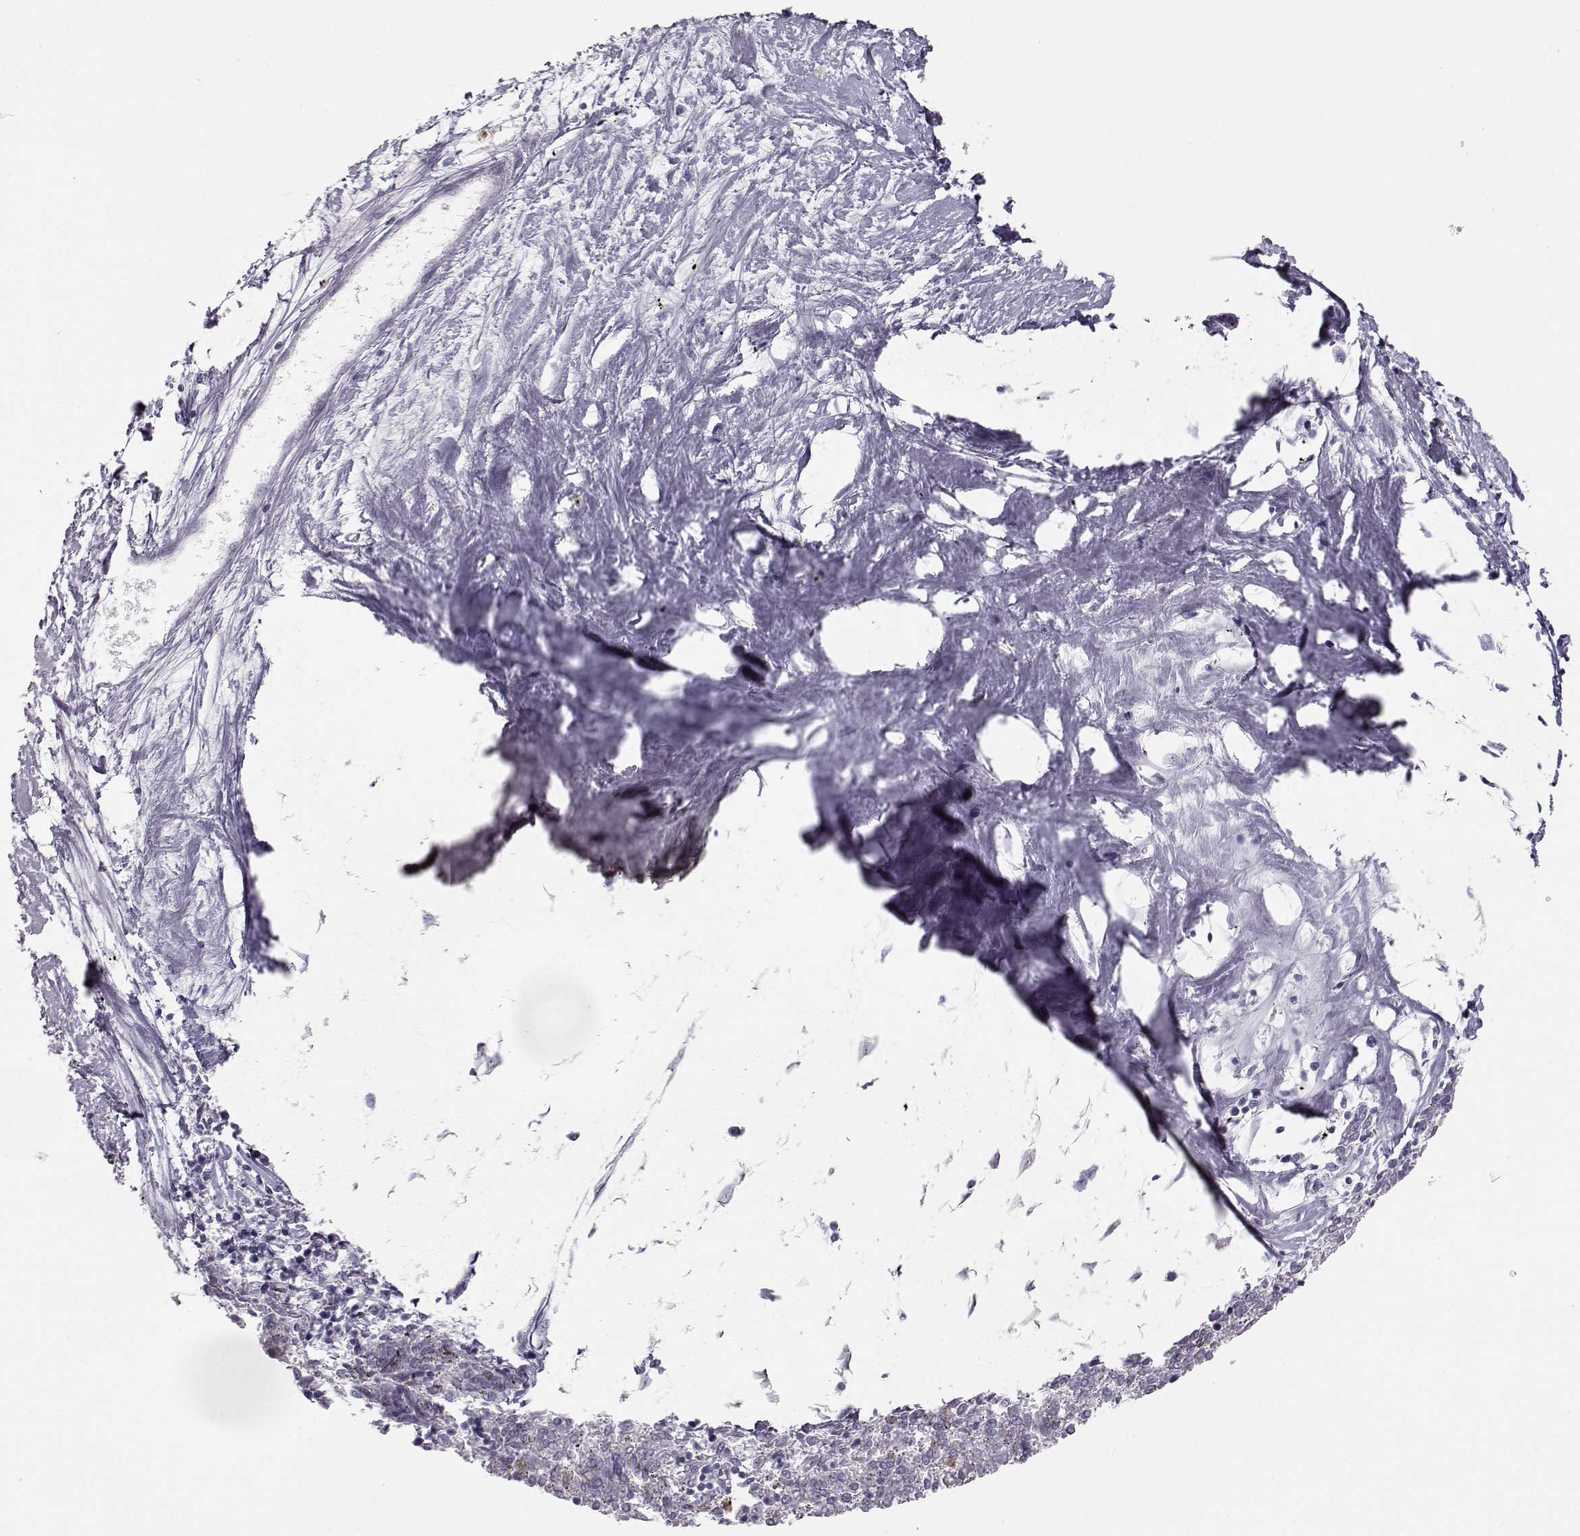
{"staining": {"intensity": "negative", "quantity": "none", "location": "none"}, "tissue": "melanoma", "cell_type": "Tumor cells", "image_type": "cancer", "snomed": [{"axis": "morphology", "description": "Malignant melanoma, NOS"}, {"axis": "topography", "description": "Skin"}], "caption": "Tumor cells show no significant protein staining in malignant melanoma.", "gene": "MYCBPAP", "patient": {"sex": "female", "age": 72}}